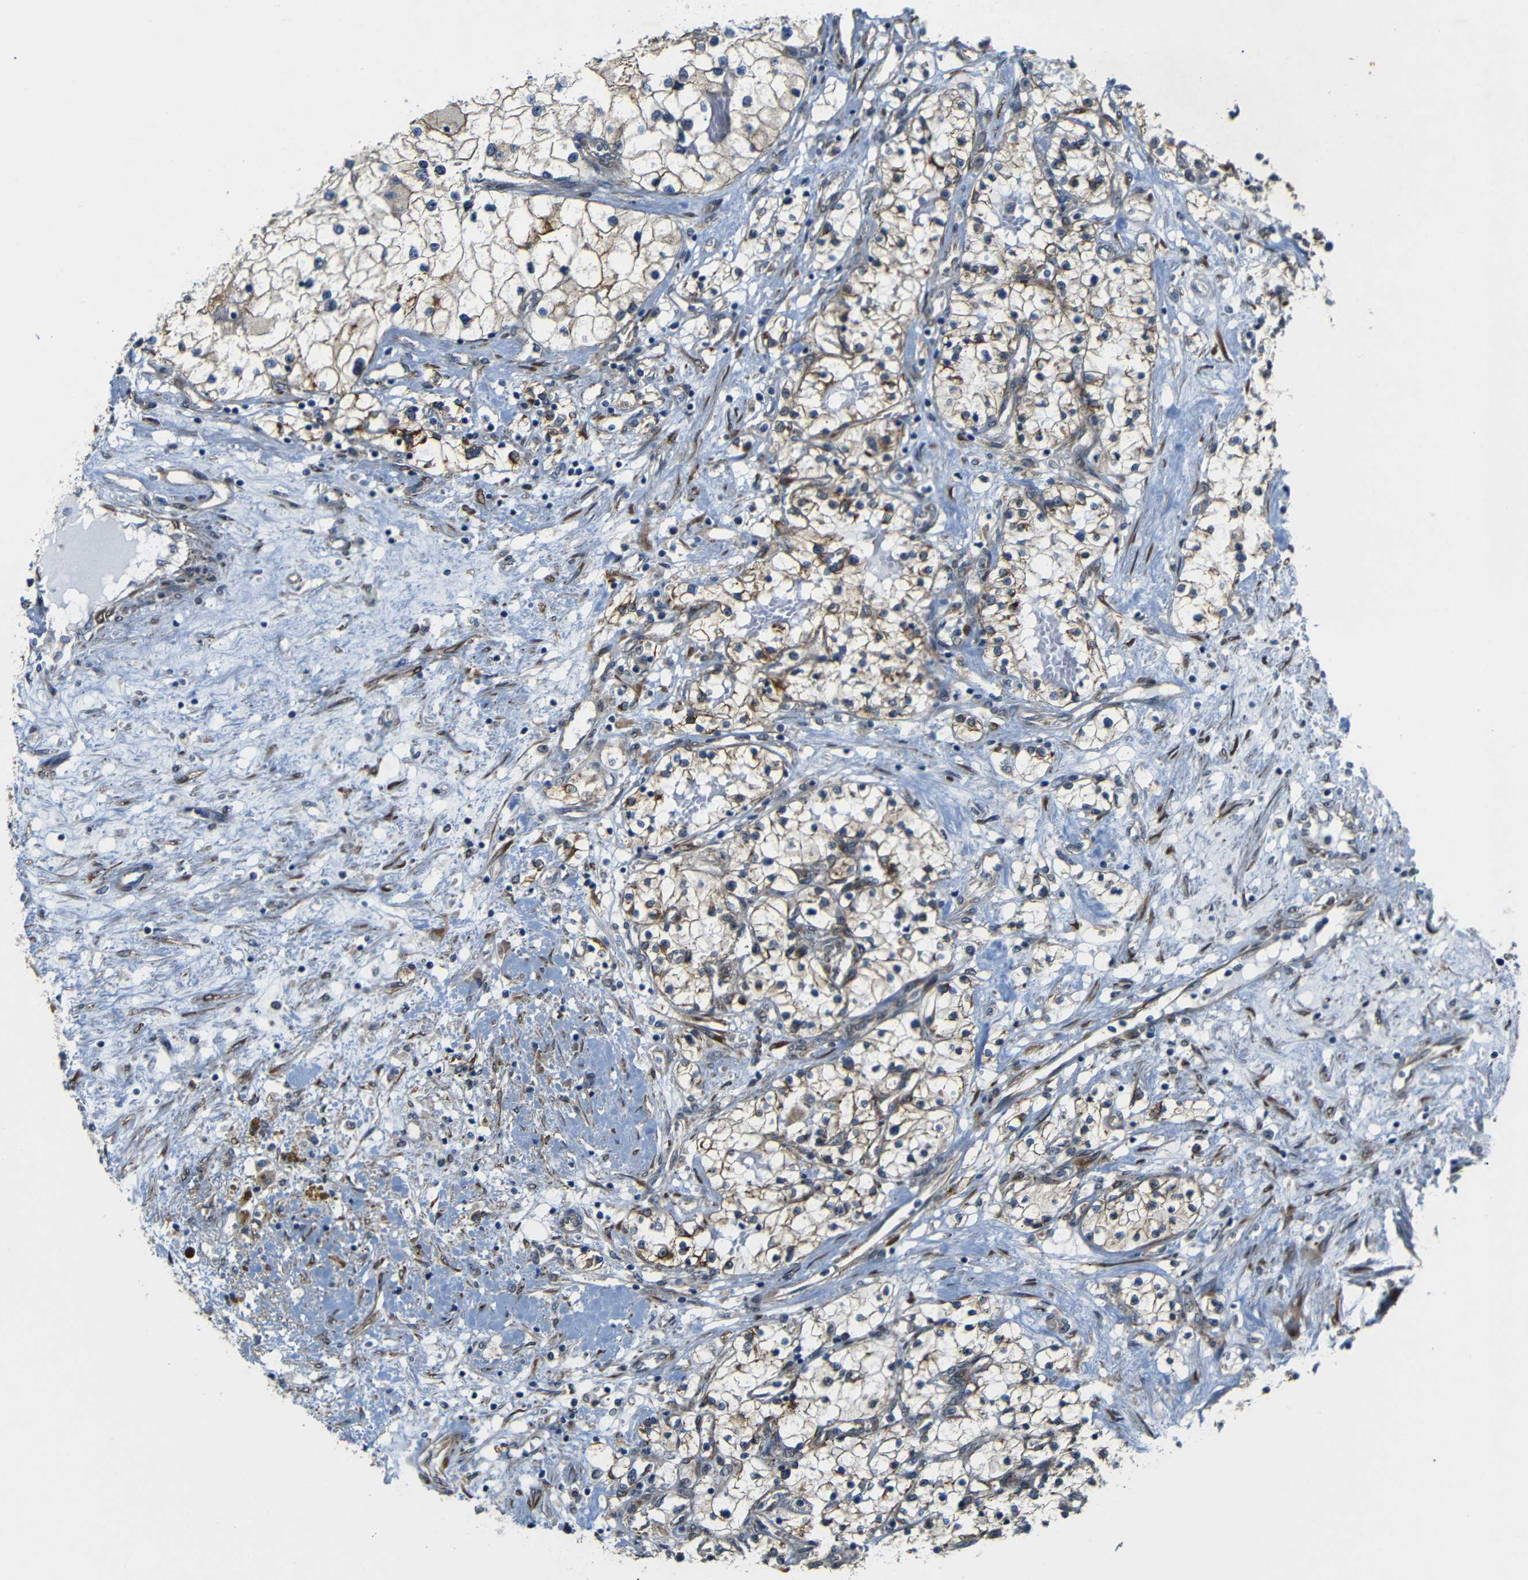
{"staining": {"intensity": "moderate", "quantity": ">75%", "location": "cytoplasmic/membranous"}, "tissue": "renal cancer", "cell_type": "Tumor cells", "image_type": "cancer", "snomed": [{"axis": "morphology", "description": "Adenocarcinoma, NOS"}, {"axis": "topography", "description": "Kidney"}], "caption": "About >75% of tumor cells in human renal cancer demonstrate moderate cytoplasmic/membranous protein staining as visualized by brown immunohistochemical staining.", "gene": "P3H2", "patient": {"sex": "male", "age": 68}}